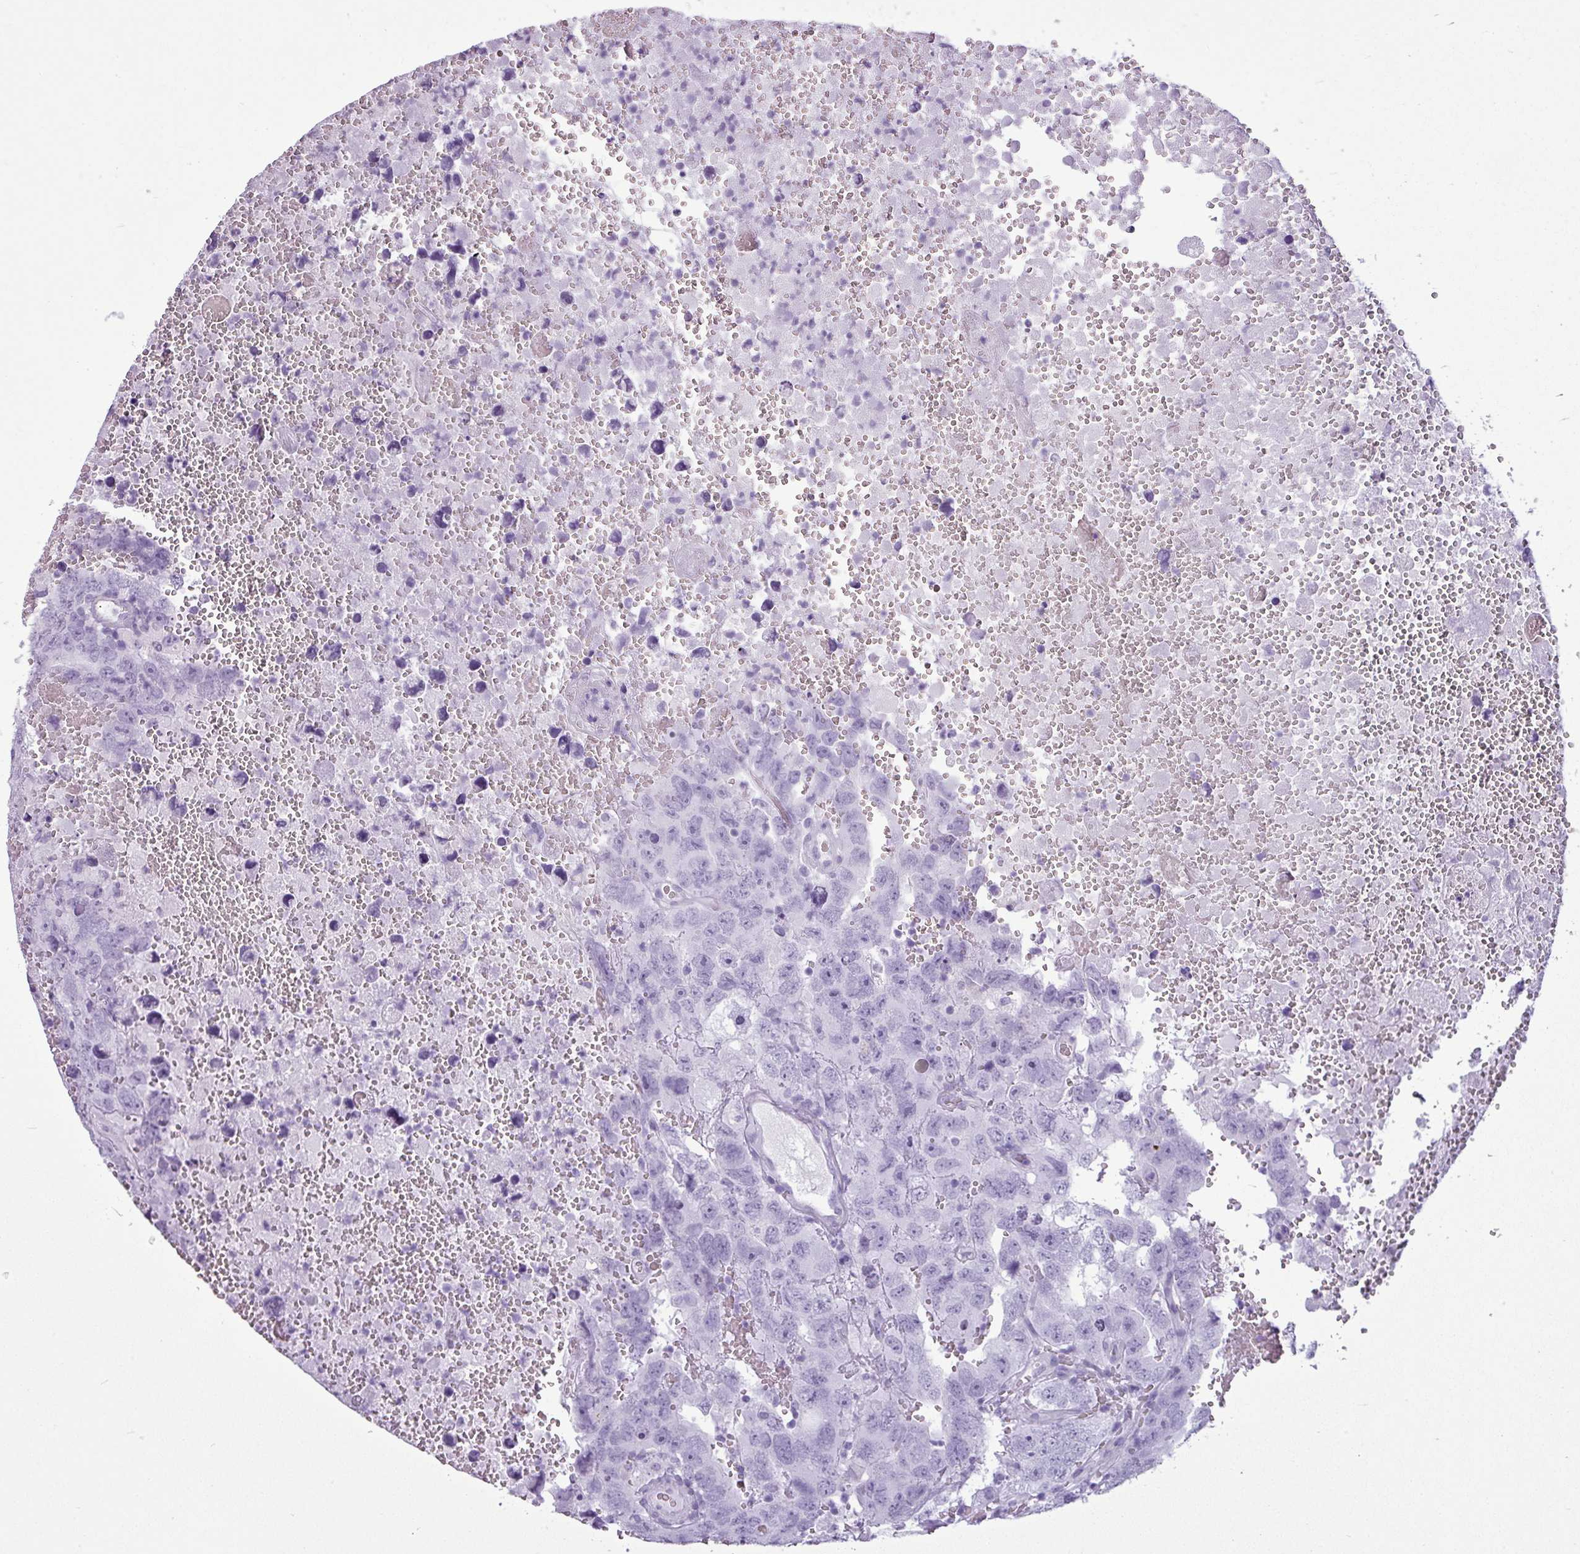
{"staining": {"intensity": "negative", "quantity": "none", "location": "none"}, "tissue": "testis cancer", "cell_type": "Tumor cells", "image_type": "cancer", "snomed": [{"axis": "morphology", "description": "Carcinoma, Embryonal, NOS"}, {"axis": "topography", "description": "Testis"}], "caption": "IHC of testis cancer exhibits no expression in tumor cells.", "gene": "AMY1B", "patient": {"sex": "male", "age": 45}}